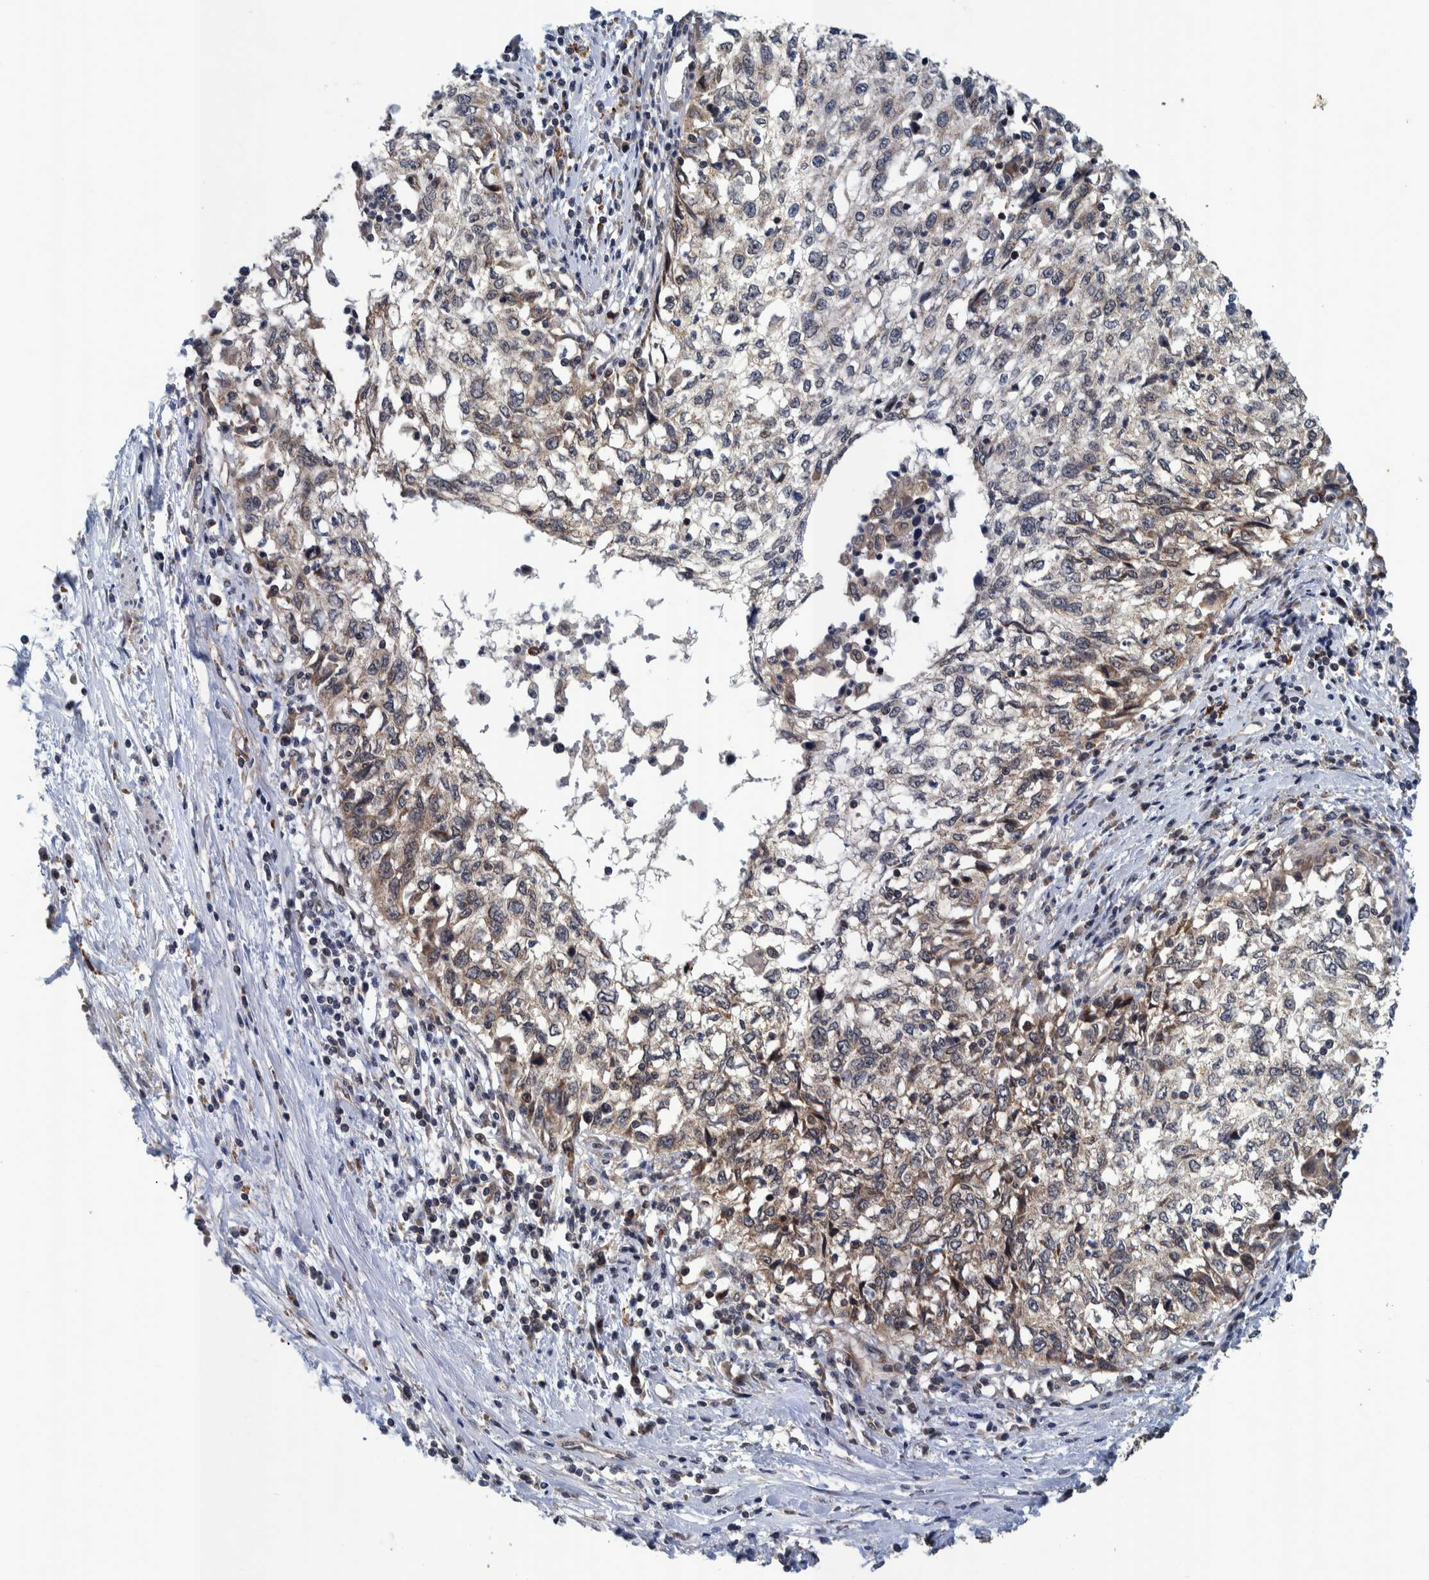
{"staining": {"intensity": "weak", "quantity": "25%-75%", "location": "cytoplasmic/membranous"}, "tissue": "cervical cancer", "cell_type": "Tumor cells", "image_type": "cancer", "snomed": [{"axis": "morphology", "description": "Squamous cell carcinoma, NOS"}, {"axis": "topography", "description": "Cervix"}], "caption": "About 25%-75% of tumor cells in human cervical cancer show weak cytoplasmic/membranous protein expression as visualized by brown immunohistochemical staining.", "gene": "MRPS7", "patient": {"sex": "female", "age": 57}}